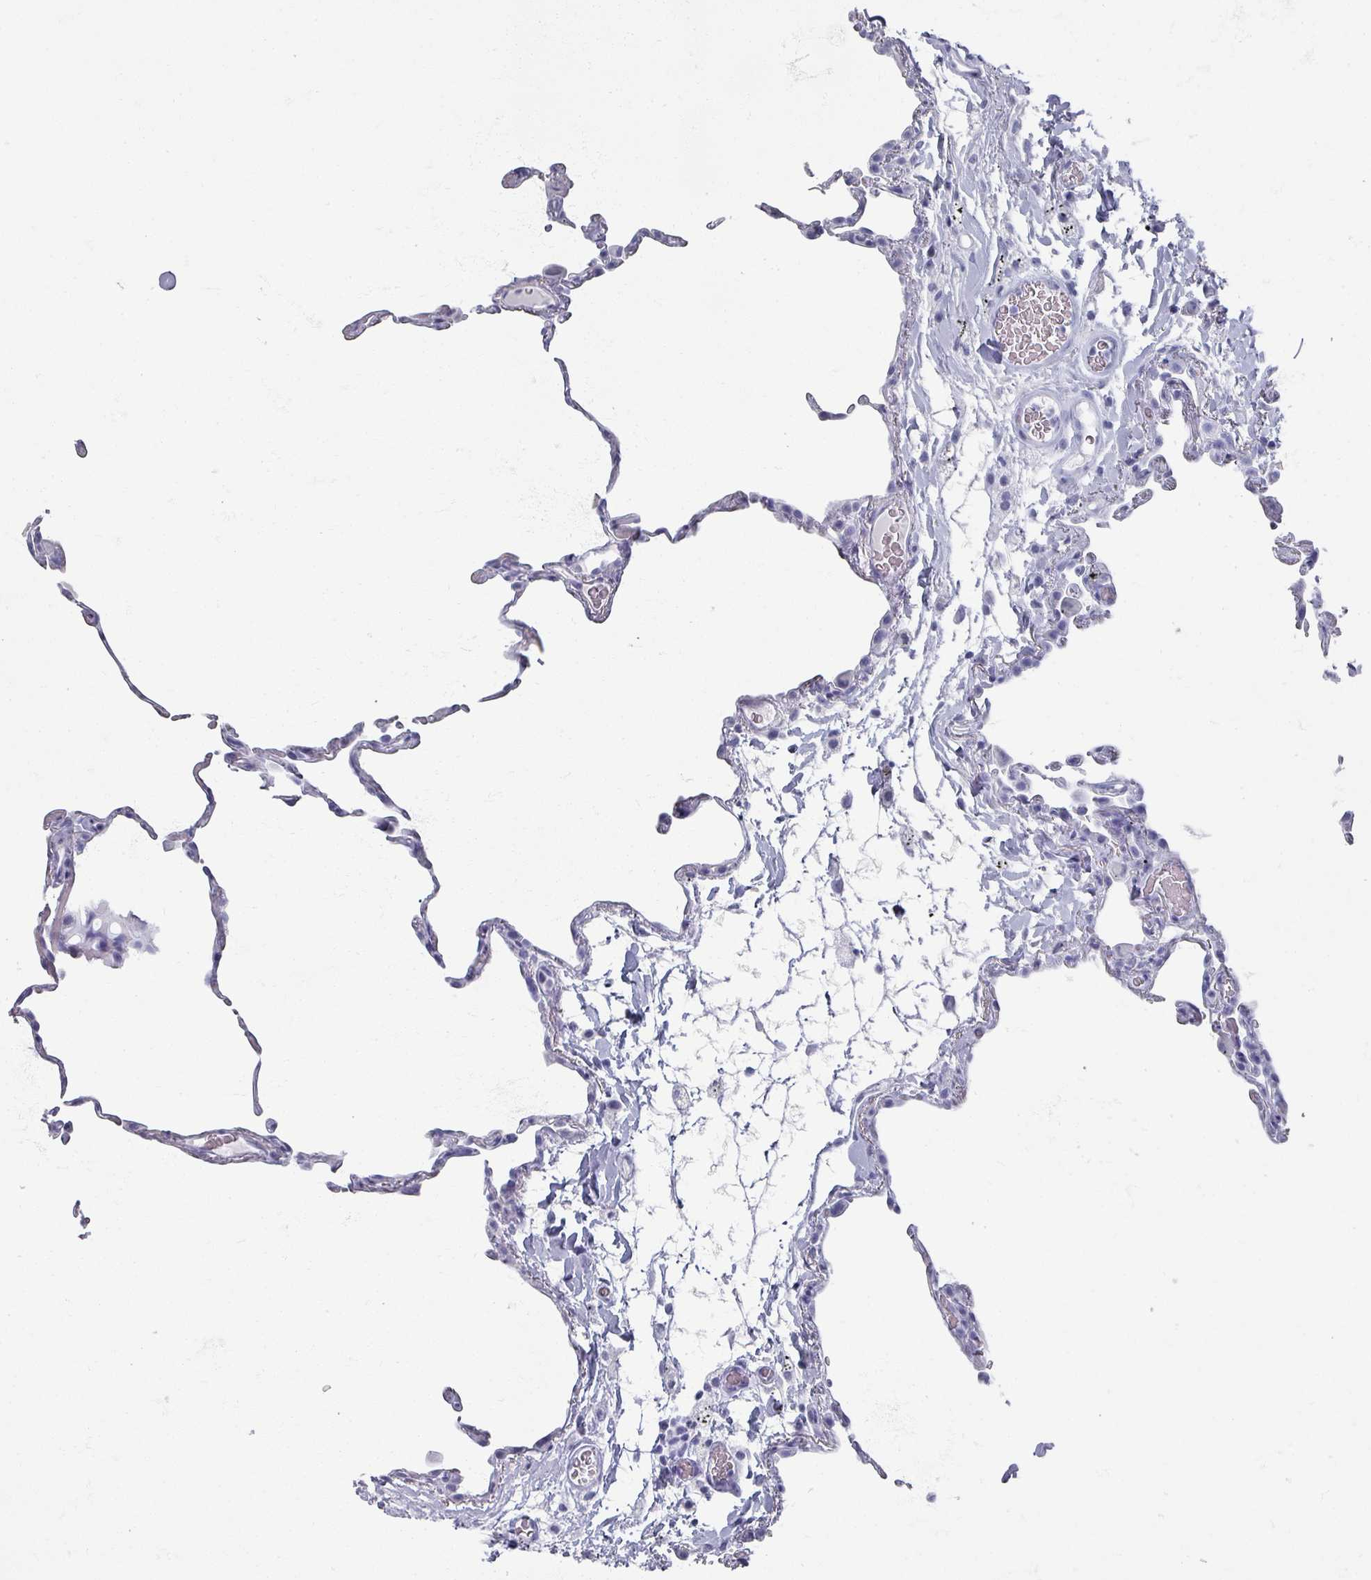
{"staining": {"intensity": "negative", "quantity": "none", "location": "none"}, "tissue": "lung", "cell_type": "Alveolar cells", "image_type": "normal", "snomed": [{"axis": "morphology", "description": "Normal tissue, NOS"}, {"axis": "topography", "description": "Lung"}], "caption": "Immunohistochemistry of unremarkable human lung displays no staining in alveolar cells.", "gene": "OMG", "patient": {"sex": "female", "age": 57}}